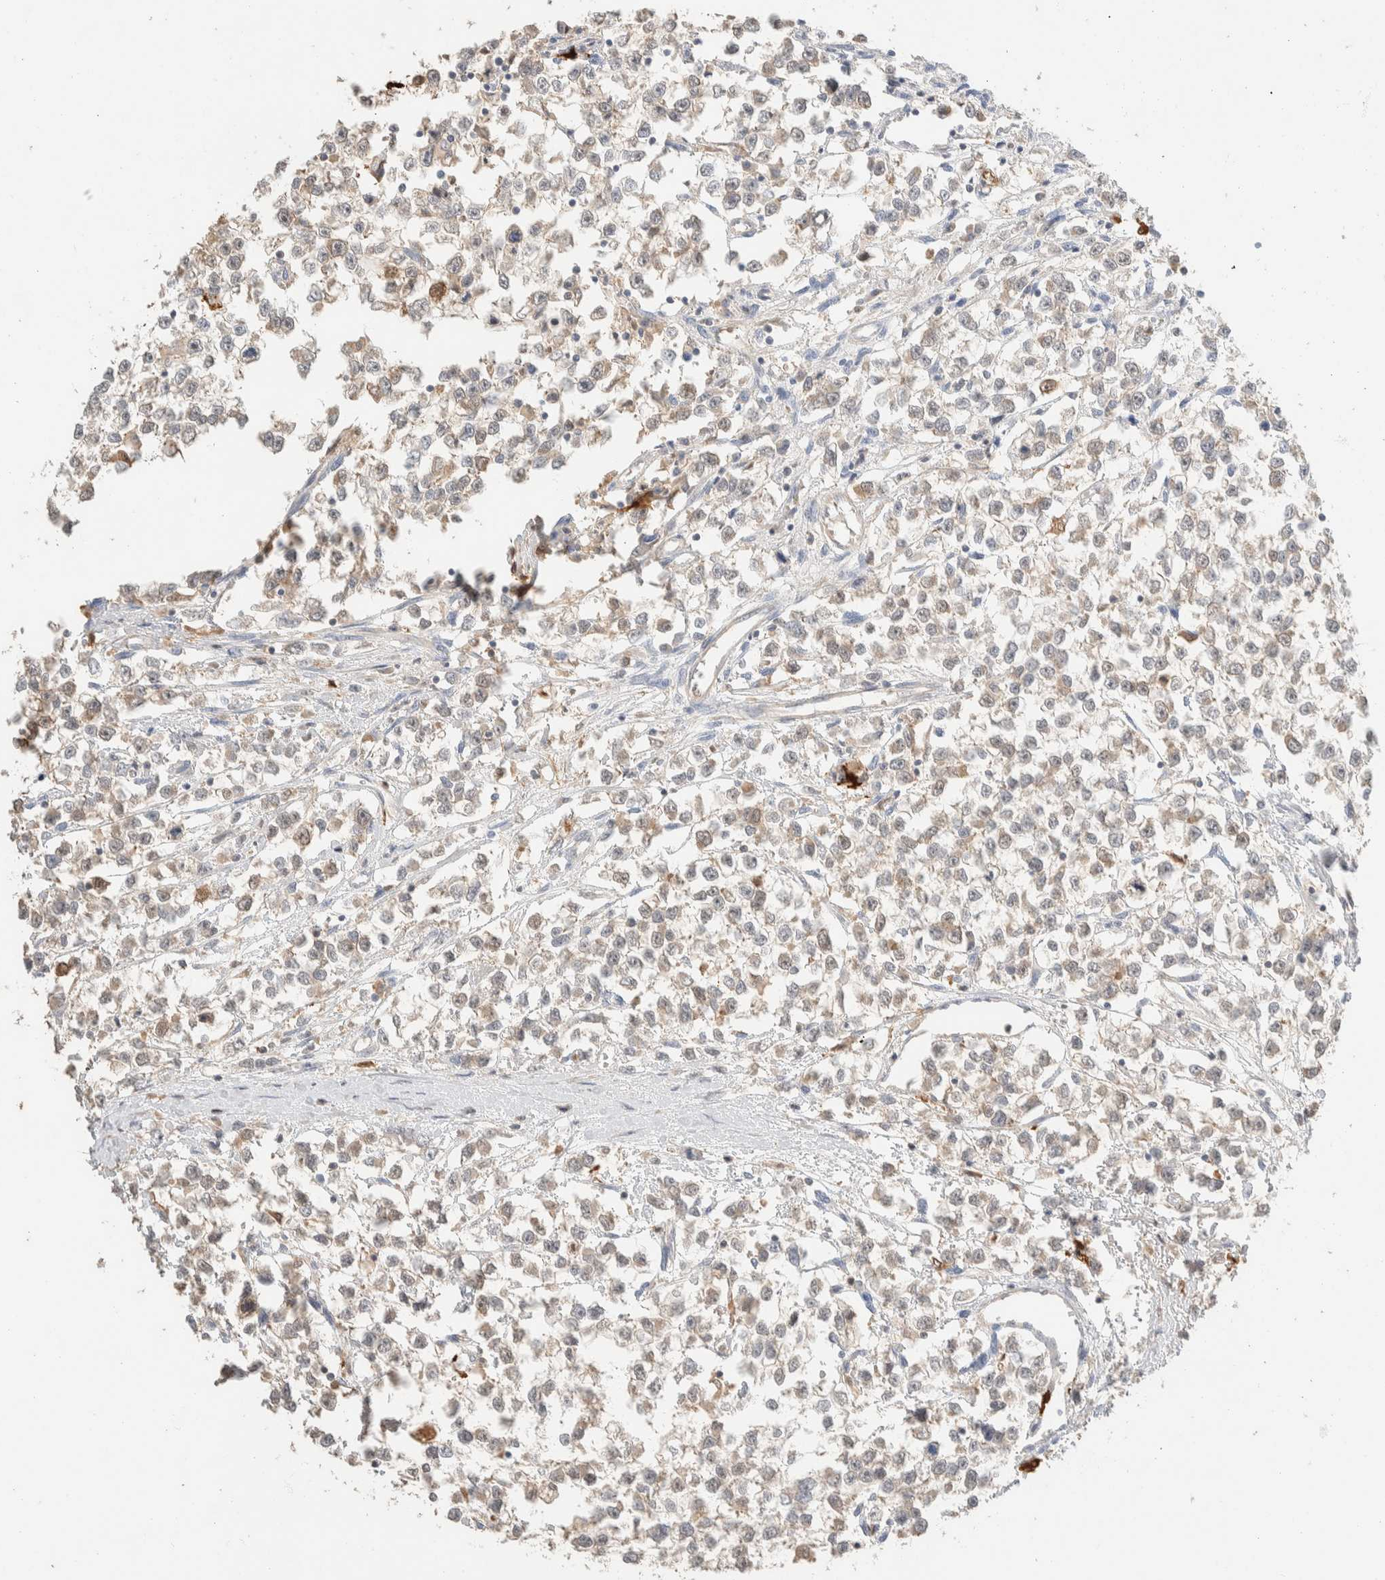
{"staining": {"intensity": "weak", "quantity": "25%-75%", "location": "cytoplasmic/membranous,nuclear"}, "tissue": "testis cancer", "cell_type": "Tumor cells", "image_type": "cancer", "snomed": [{"axis": "morphology", "description": "Seminoma, NOS"}, {"axis": "morphology", "description": "Carcinoma, Embryonal, NOS"}, {"axis": "topography", "description": "Testis"}], "caption": "A low amount of weak cytoplasmic/membranous and nuclear expression is appreciated in about 25%-75% of tumor cells in testis seminoma tissue. (DAB (3,3'-diaminobenzidine) = brown stain, brightfield microscopy at high magnification).", "gene": "SETD4", "patient": {"sex": "male", "age": 51}}